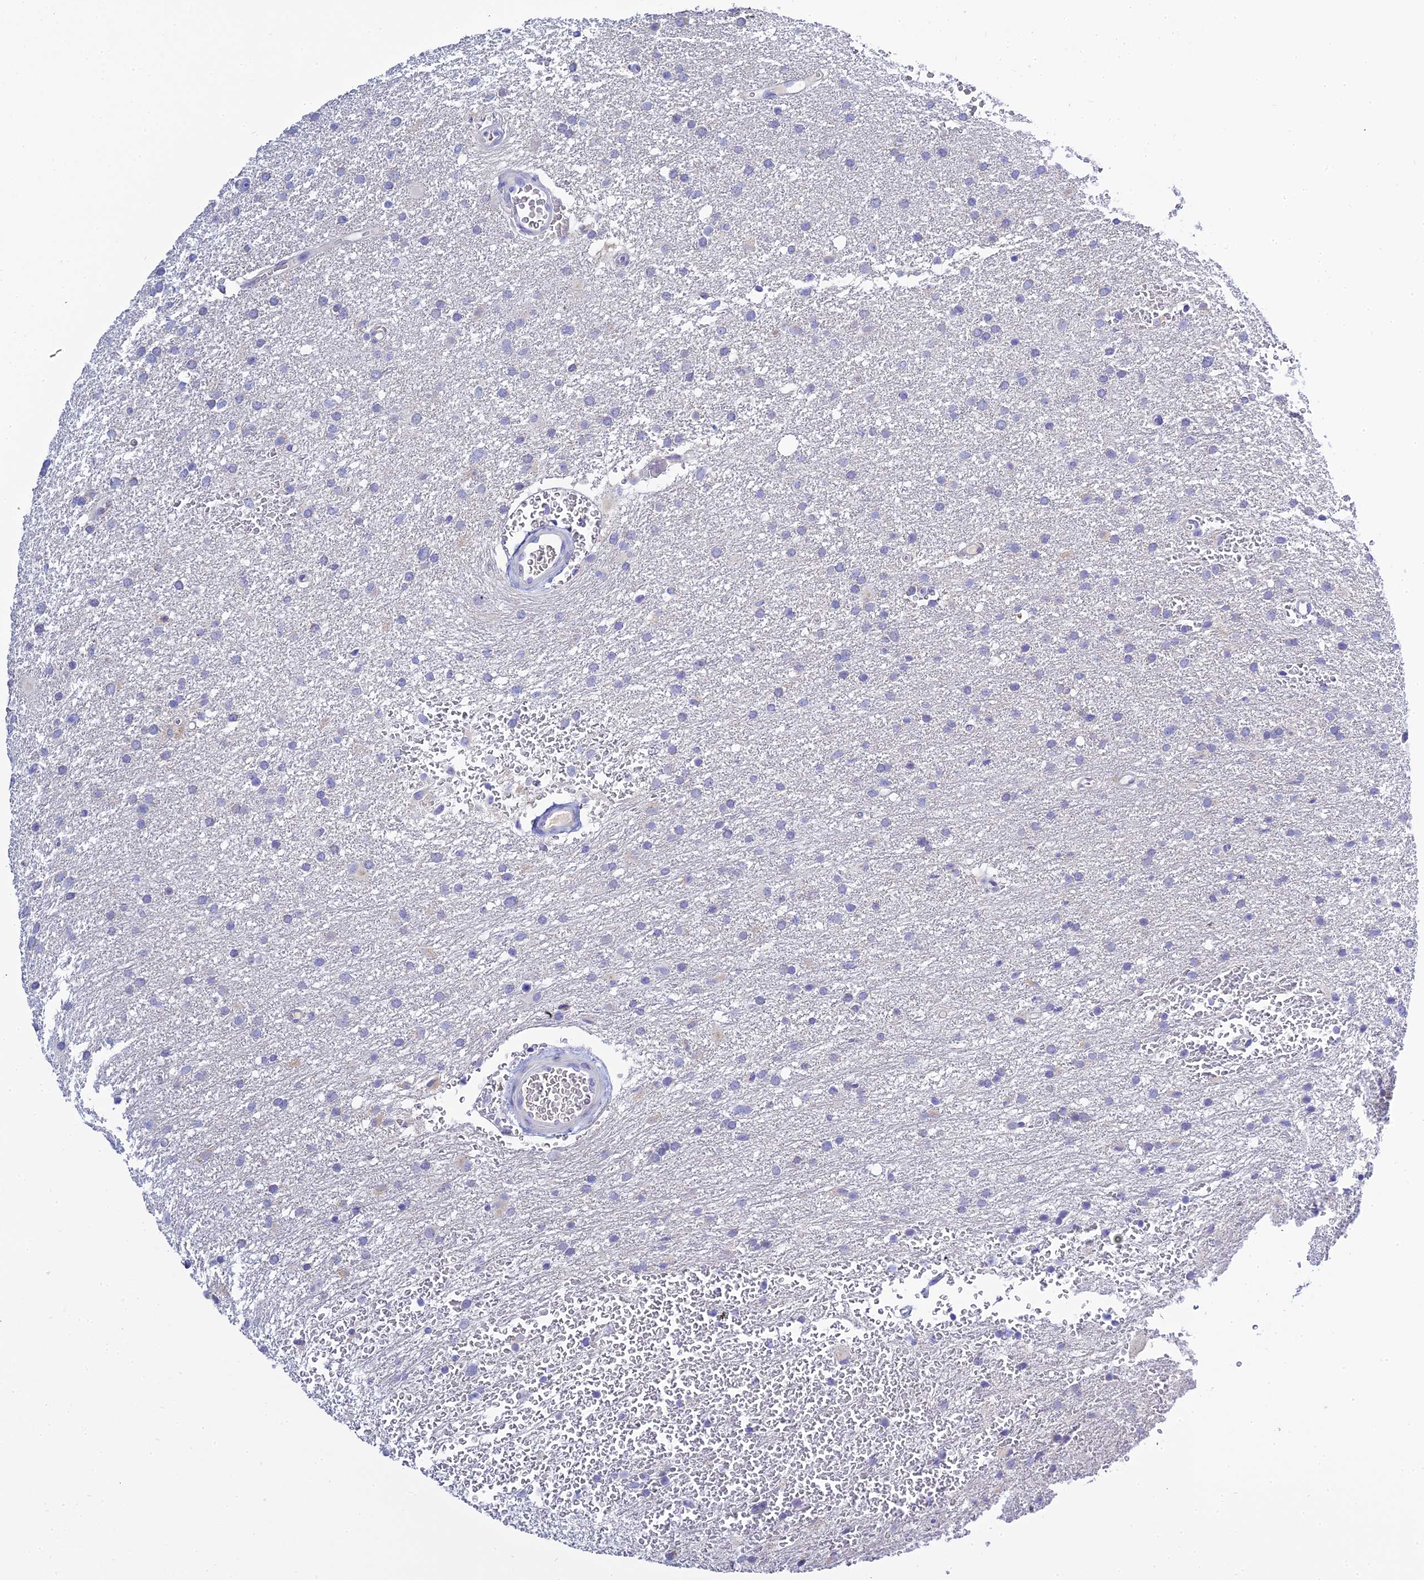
{"staining": {"intensity": "negative", "quantity": "none", "location": "none"}, "tissue": "glioma", "cell_type": "Tumor cells", "image_type": "cancer", "snomed": [{"axis": "morphology", "description": "Glioma, malignant, High grade"}, {"axis": "topography", "description": "Cerebral cortex"}], "caption": "DAB (3,3'-diaminobenzidine) immunohistochemical staining of human malignant glioma (high-grade) reveals no significant positivity in tumor cells.", "gene": "ZXDA", "patient": {"sex": "female", "age": 36}}